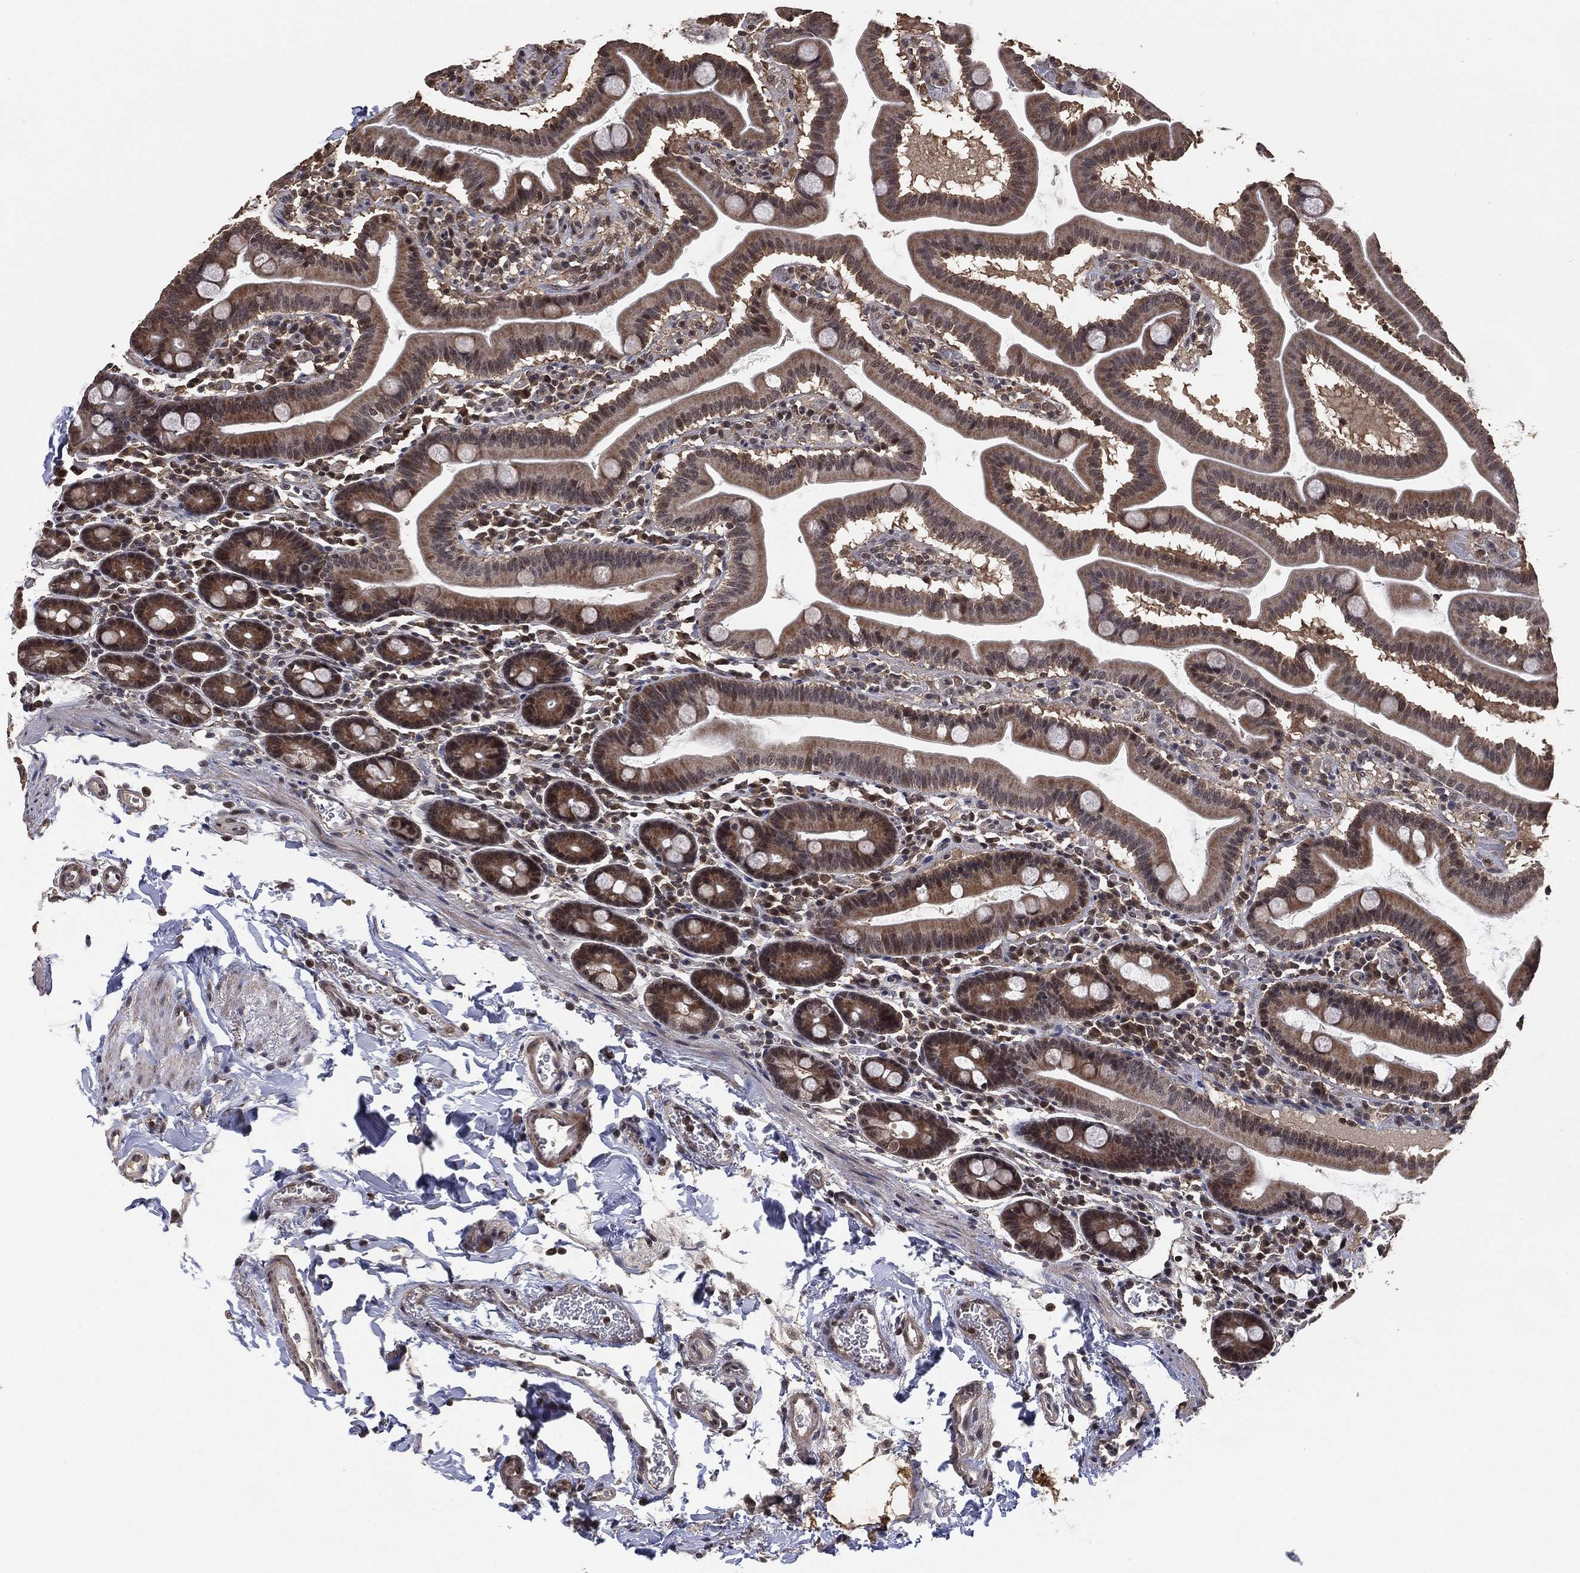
{"staining": {"intensity": "moderate", "quantity": "25%-75%", "location": "cytoplasmic/membranous"}, "tissue": "duodenum", "cell_type": "Glandular cells", "image_type": "normal", "snomed": [{"axis": "morphology", "description": "Normal tissue, NOS"}, {"axis": "topography", "description": "Duodenum"}], "caption": "Immunohistochemistry (IHC) histopathology image of unremarkable human duodenum stained for a protein (brown), which demonstrates medium levels of moderate cytoplasmic/membranous staining in approximately 25%-75% of glandular cells.", "gene": "NELFCD", "patient": {"sex": "male", "age": 59}}